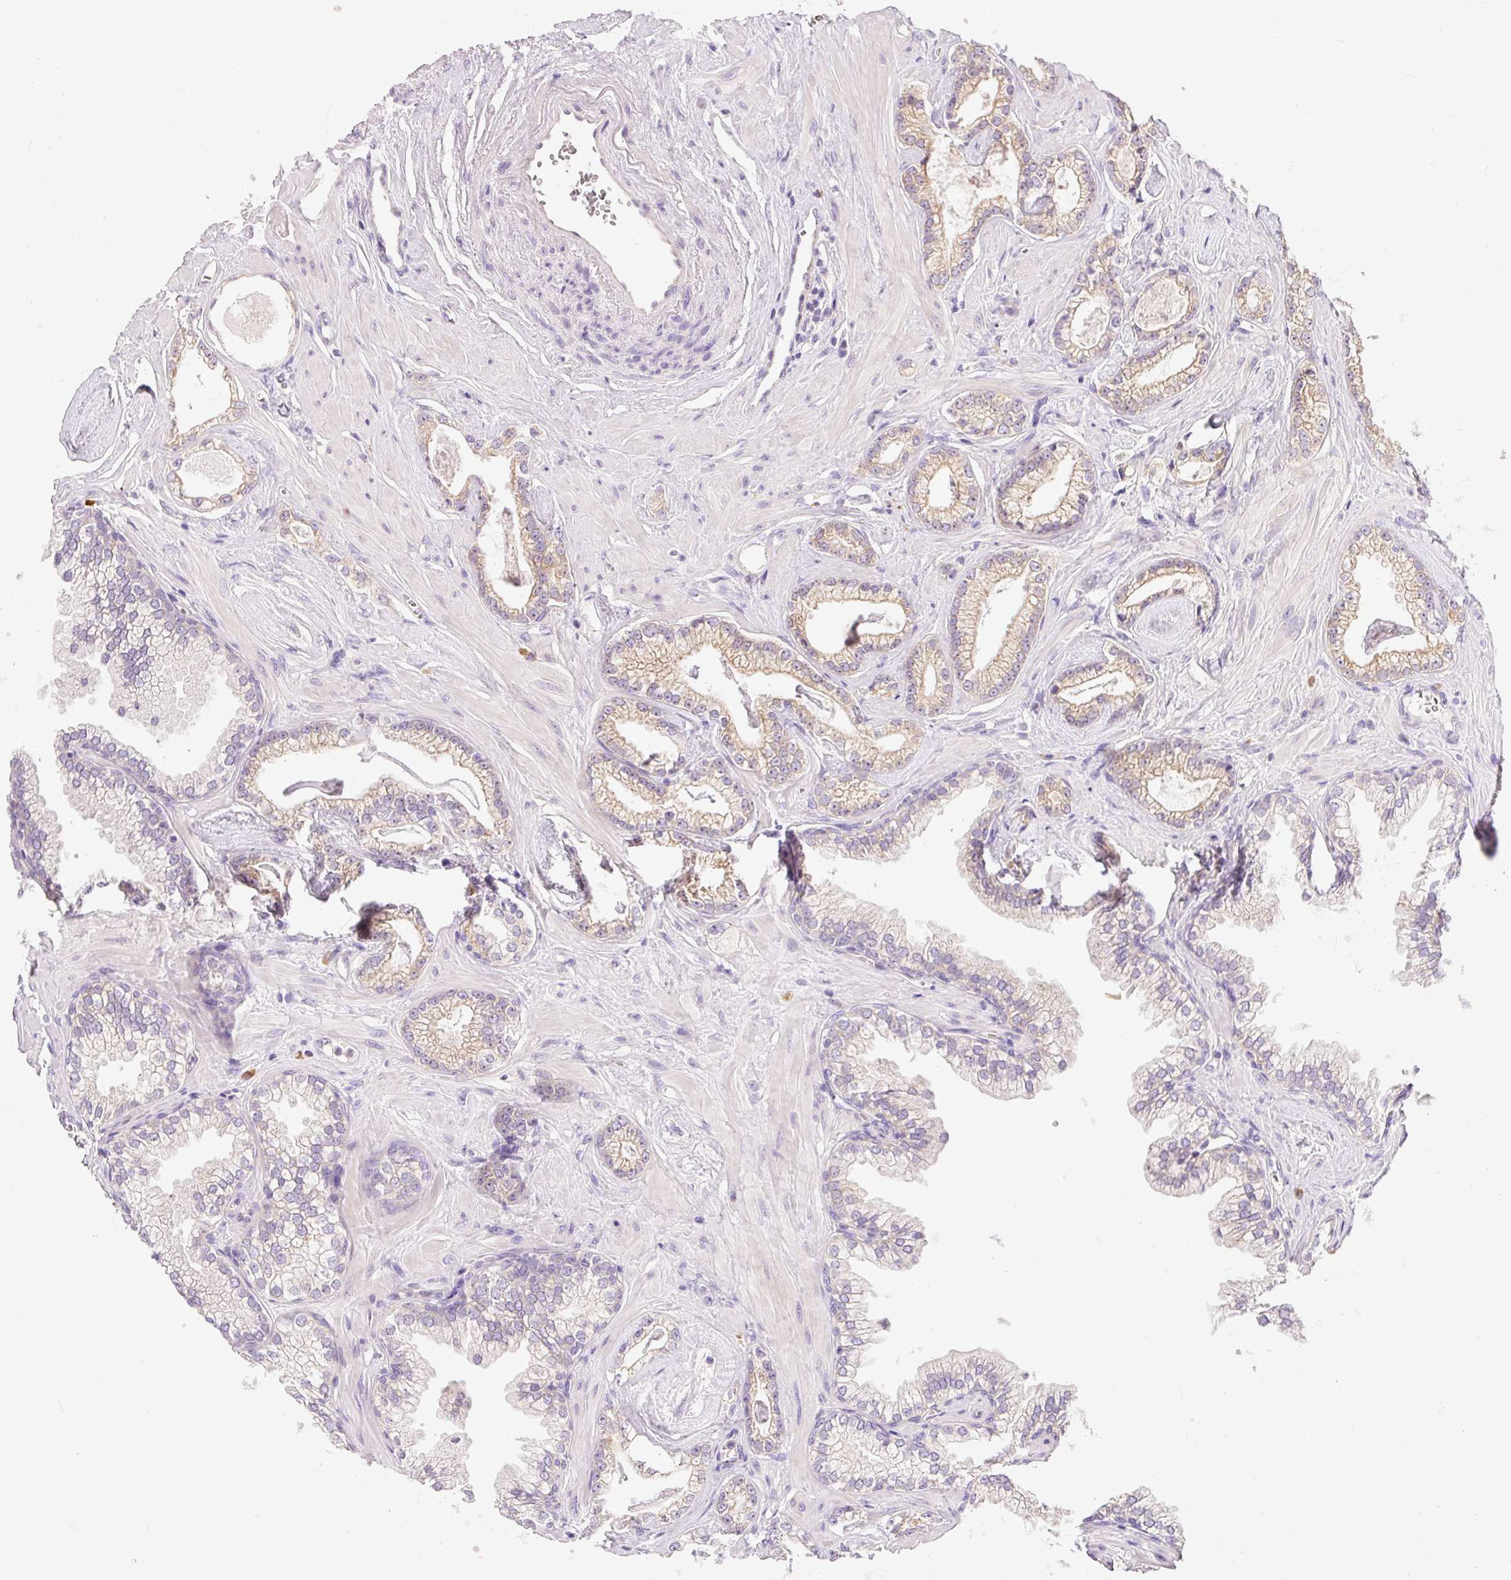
{"staining": {"intensity": "weak", "quantity": "25%-75%", "location": "cytoplasmic/membranous"}, "tissue": "prostate cancer", "cell_type": "Tumor cells", "image_type": "cancer", "snomed": [{"axis": "morphology", "description": "Adenocarcinoma, Low grade"}, {"axis": "topography", "description": "Prostate"}], "caption": "Human prostate cancer (low-grade adenocarcinoma) stained with a brown dye shows weak cytoplasmic/membranous positive positivity in approximately 25%-75% of tumor cells.", "gene": "PNPLA5", "patient": {"sex": "male", "age": 60}}